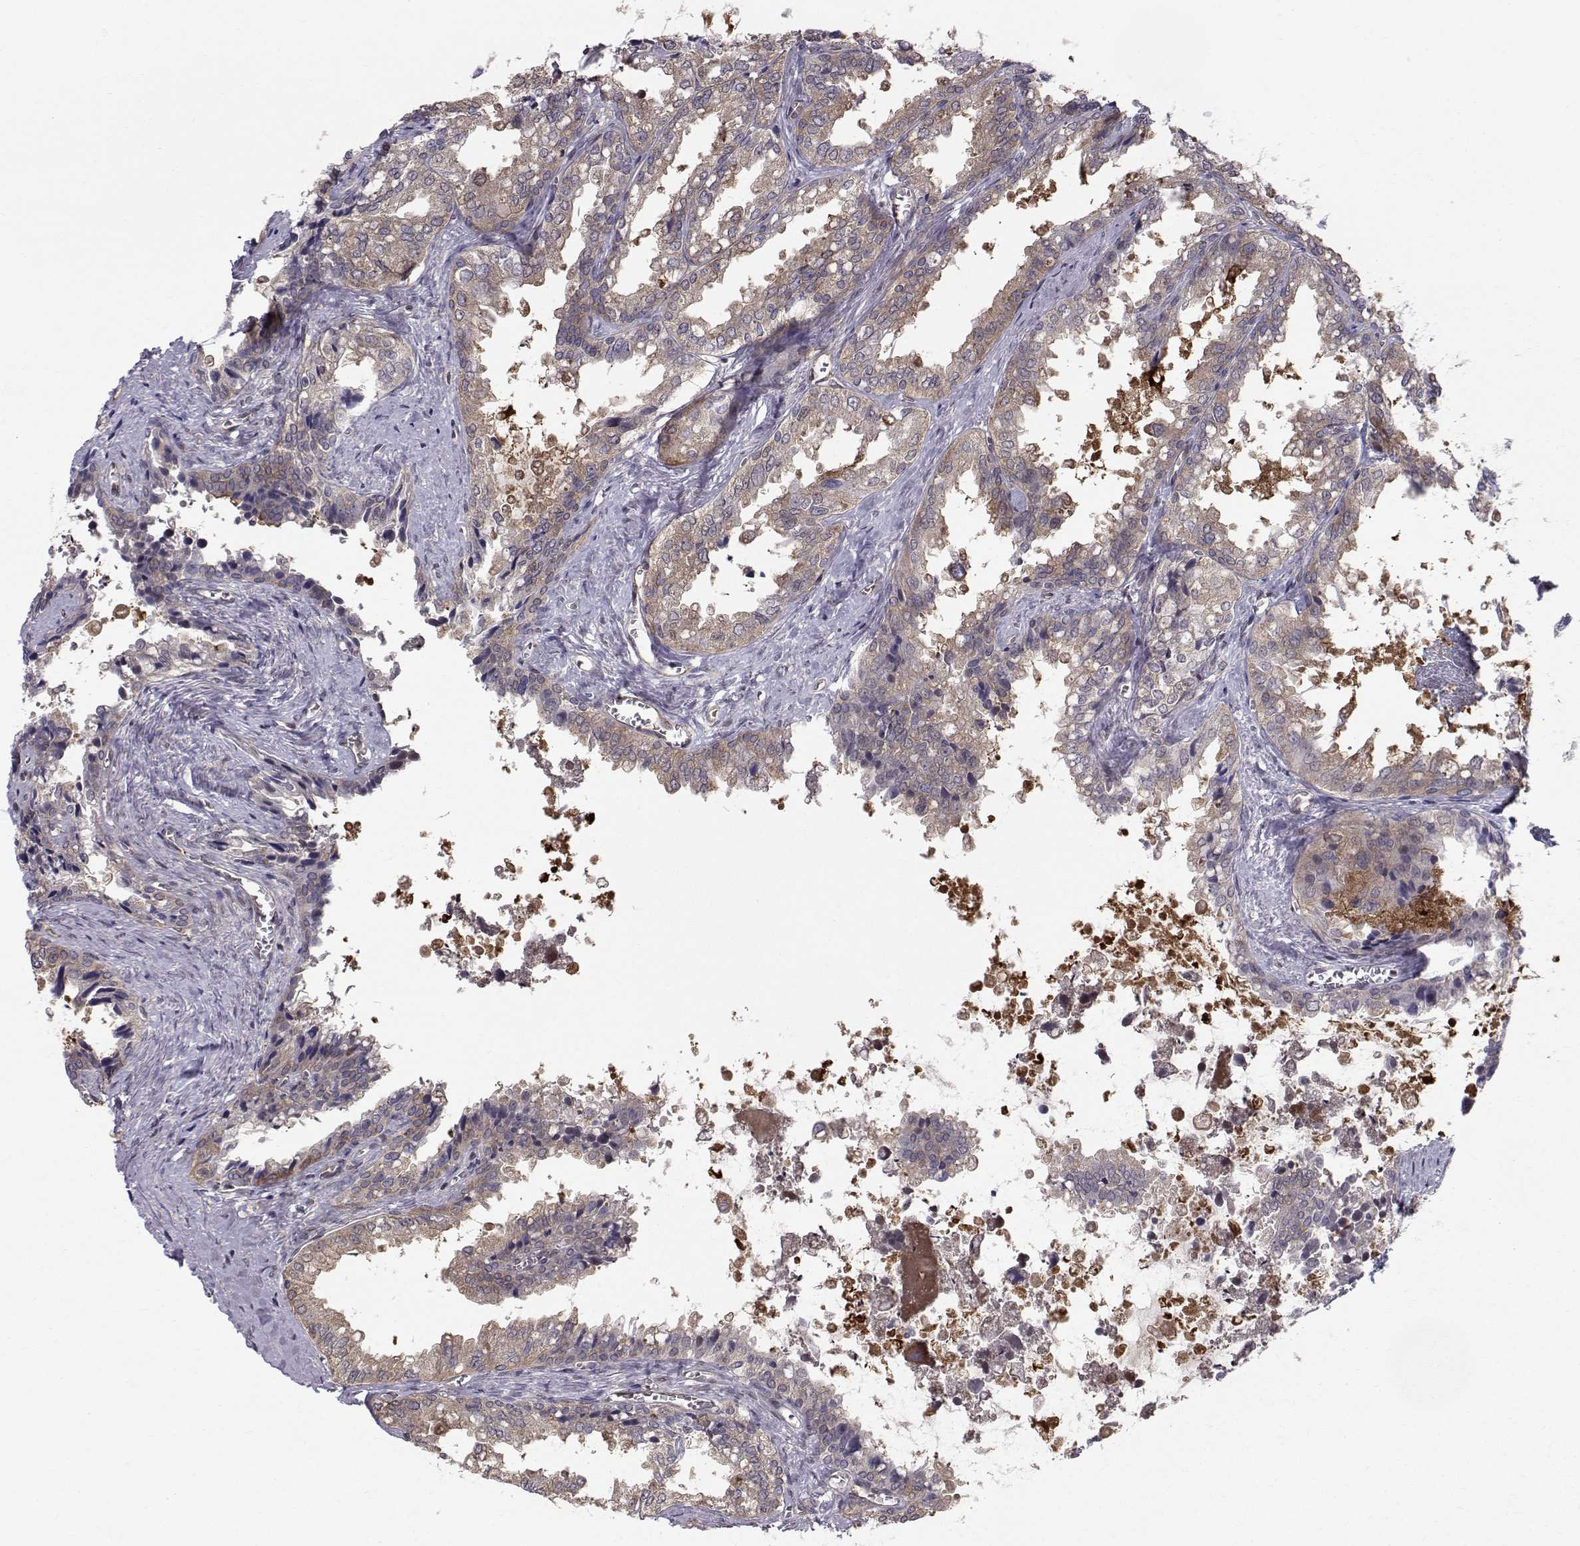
{"staining": {"intensity": "moderate", "quantity": "<25%", "location": "cytoplasmic/membranous"}, "tissue": "seminal vesicle", "cell_type": "Glandular cells", "image_type": "normal", "snomed": [{"axis": "morphology", "description": "Normal tissue, NOS"}, {"axis": "topography", "description": "Seminal veicle"}], "caption": "Immunohistochemical staining of normal human seminal vesicle demonstrates low levels of moderate cytoplasmic/membranous staining in approximately <25% of glandular cells. The staining was performed using DAB (3,3'-diaminobenzidine), with brown indicating positive protein expression. Nuclei are stained blue with hematoxylin.", "gene": "HSP90AB1", "patient": {"sex": "male", "age": 67}}